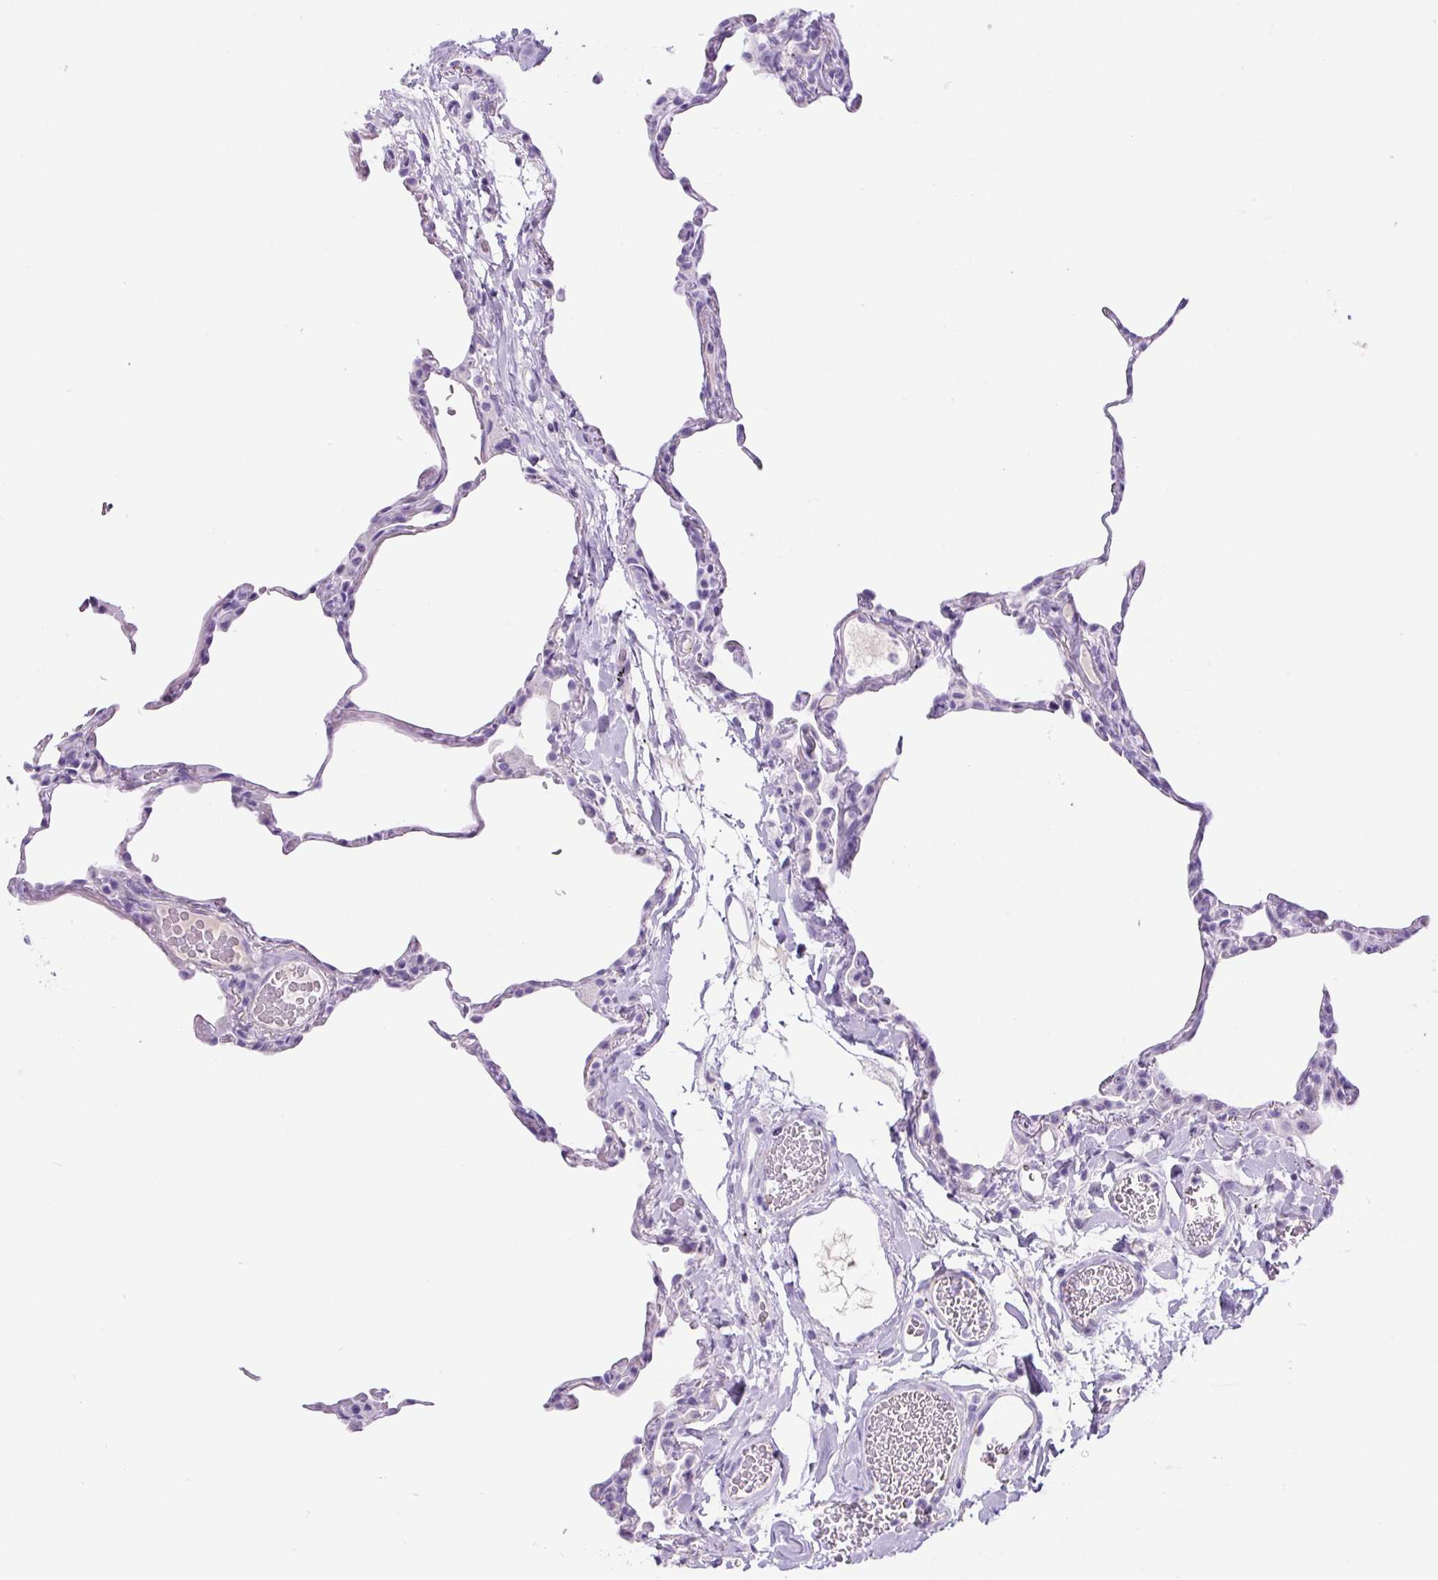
{"staining": {"intensity": "negative", "quantity": "none", "location": "none"}, "tissue": "lung", "cell_type": "Alveolar cells", "image_type": "normal", "snomed": [{"axis": "morphology", "description": "Normal tissue, NOS"}, {"axis": "topography", "description": "Lung"}], "caption": "This photomicrograph is of benign lung stained with immunohistochemistry (IHC) to label a protein in brown with the nuclei are counter-stained blue. There is no staining in alveolar cells. (Brightfield microscopy of DAB immunohistochemistry at high magnification).", "gene": "RSPO4", "patient": {"sex": "female", "age": 57}}